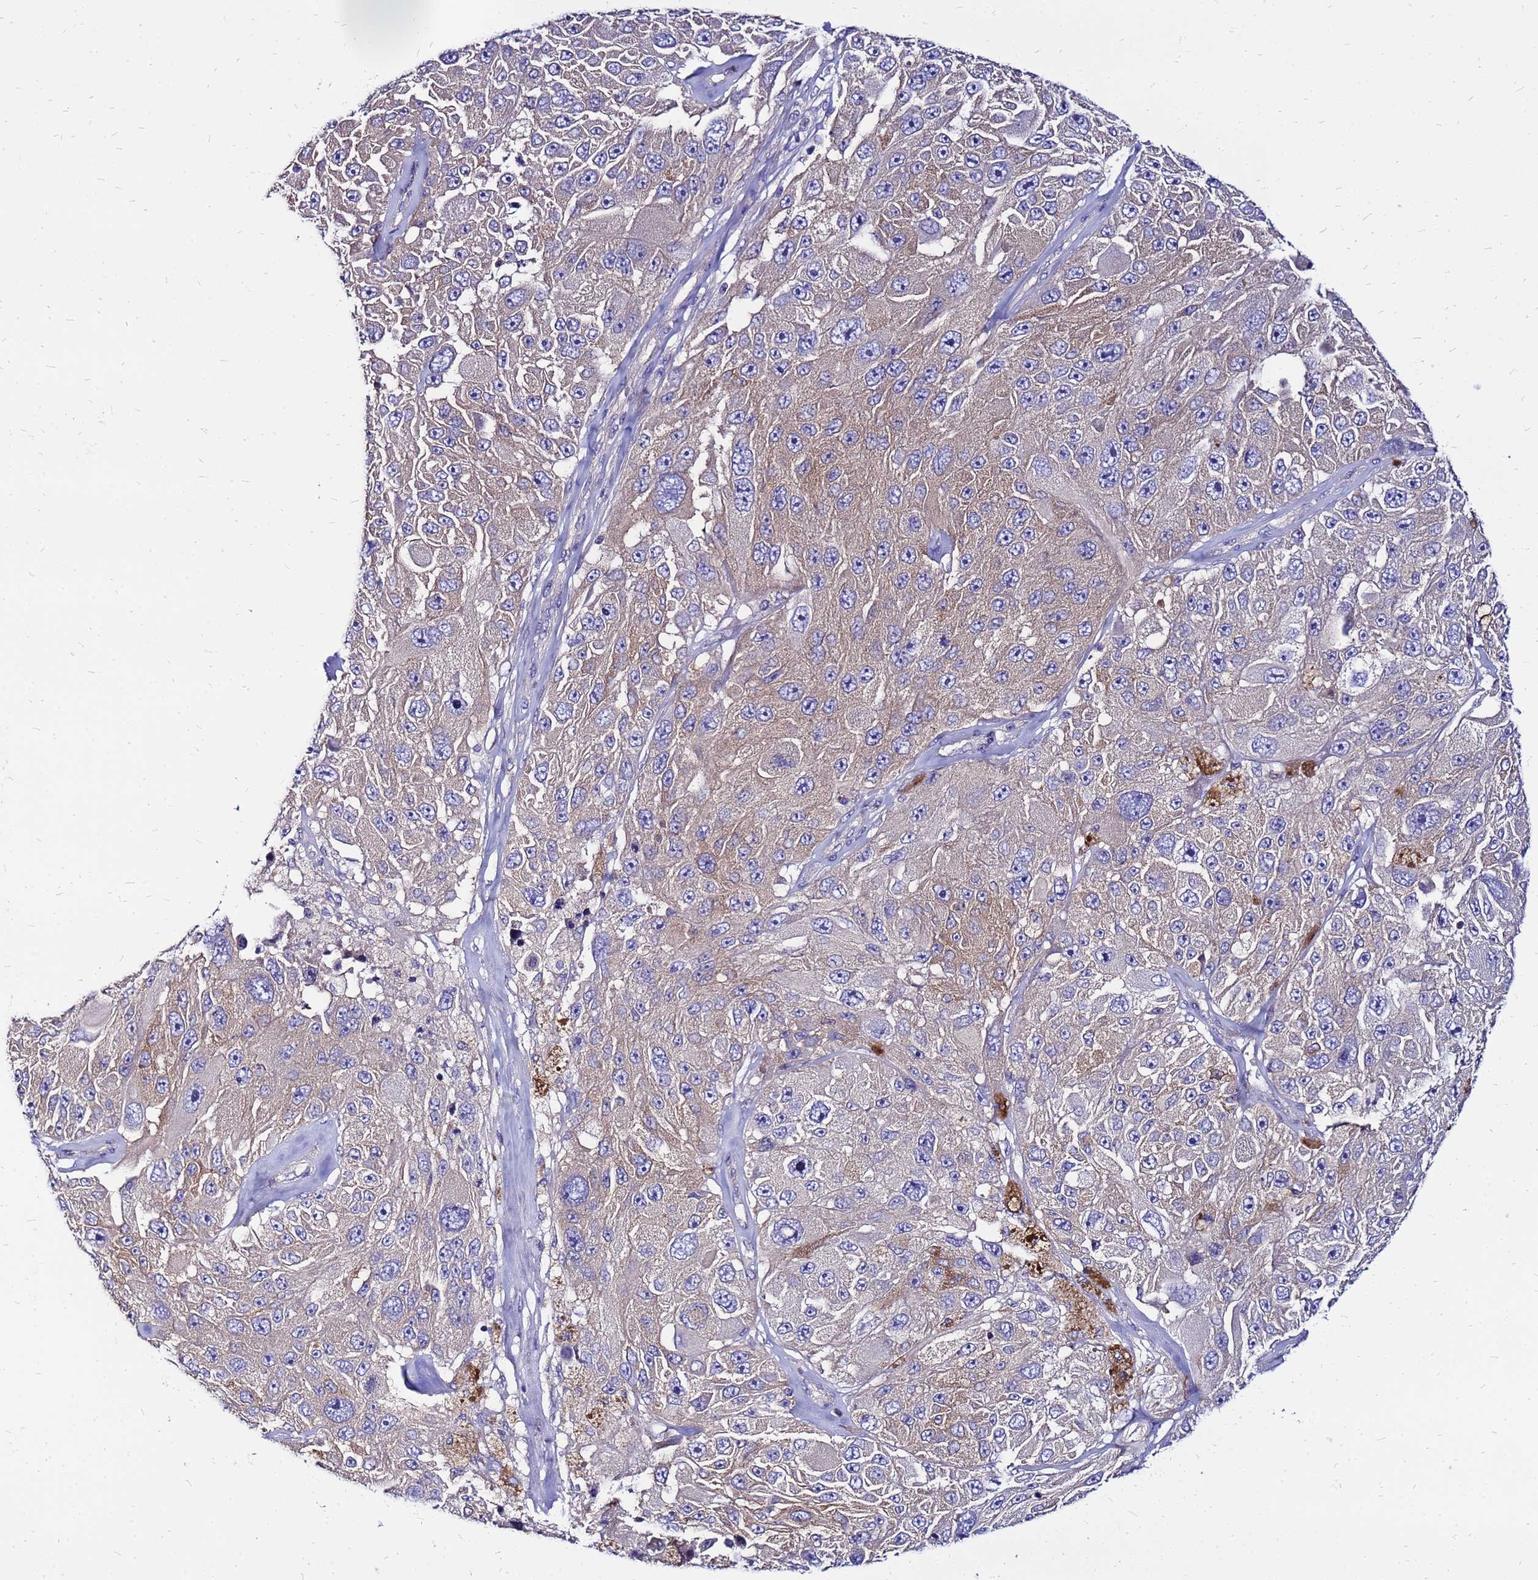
{"staining": {"intensity": "weak", "quantity": "<25%", "location": "cytoplasmic/membranous"}, "tissue": "melanoma", "cell_type": "Tumor cells", "image_type": "cancer", "snomed": [{"axis": "morphology", "description": "Malignant melanoma, Metastatic site"}, {"axis": "topography", "description": "Lymph node"}], "caption": "Protein analysis of malignant melanoma (metastatic site) displays no significant expression in tumor cells.", "gene": "ARHGEF5", "patient": {"sex": "male", "age": 62}}